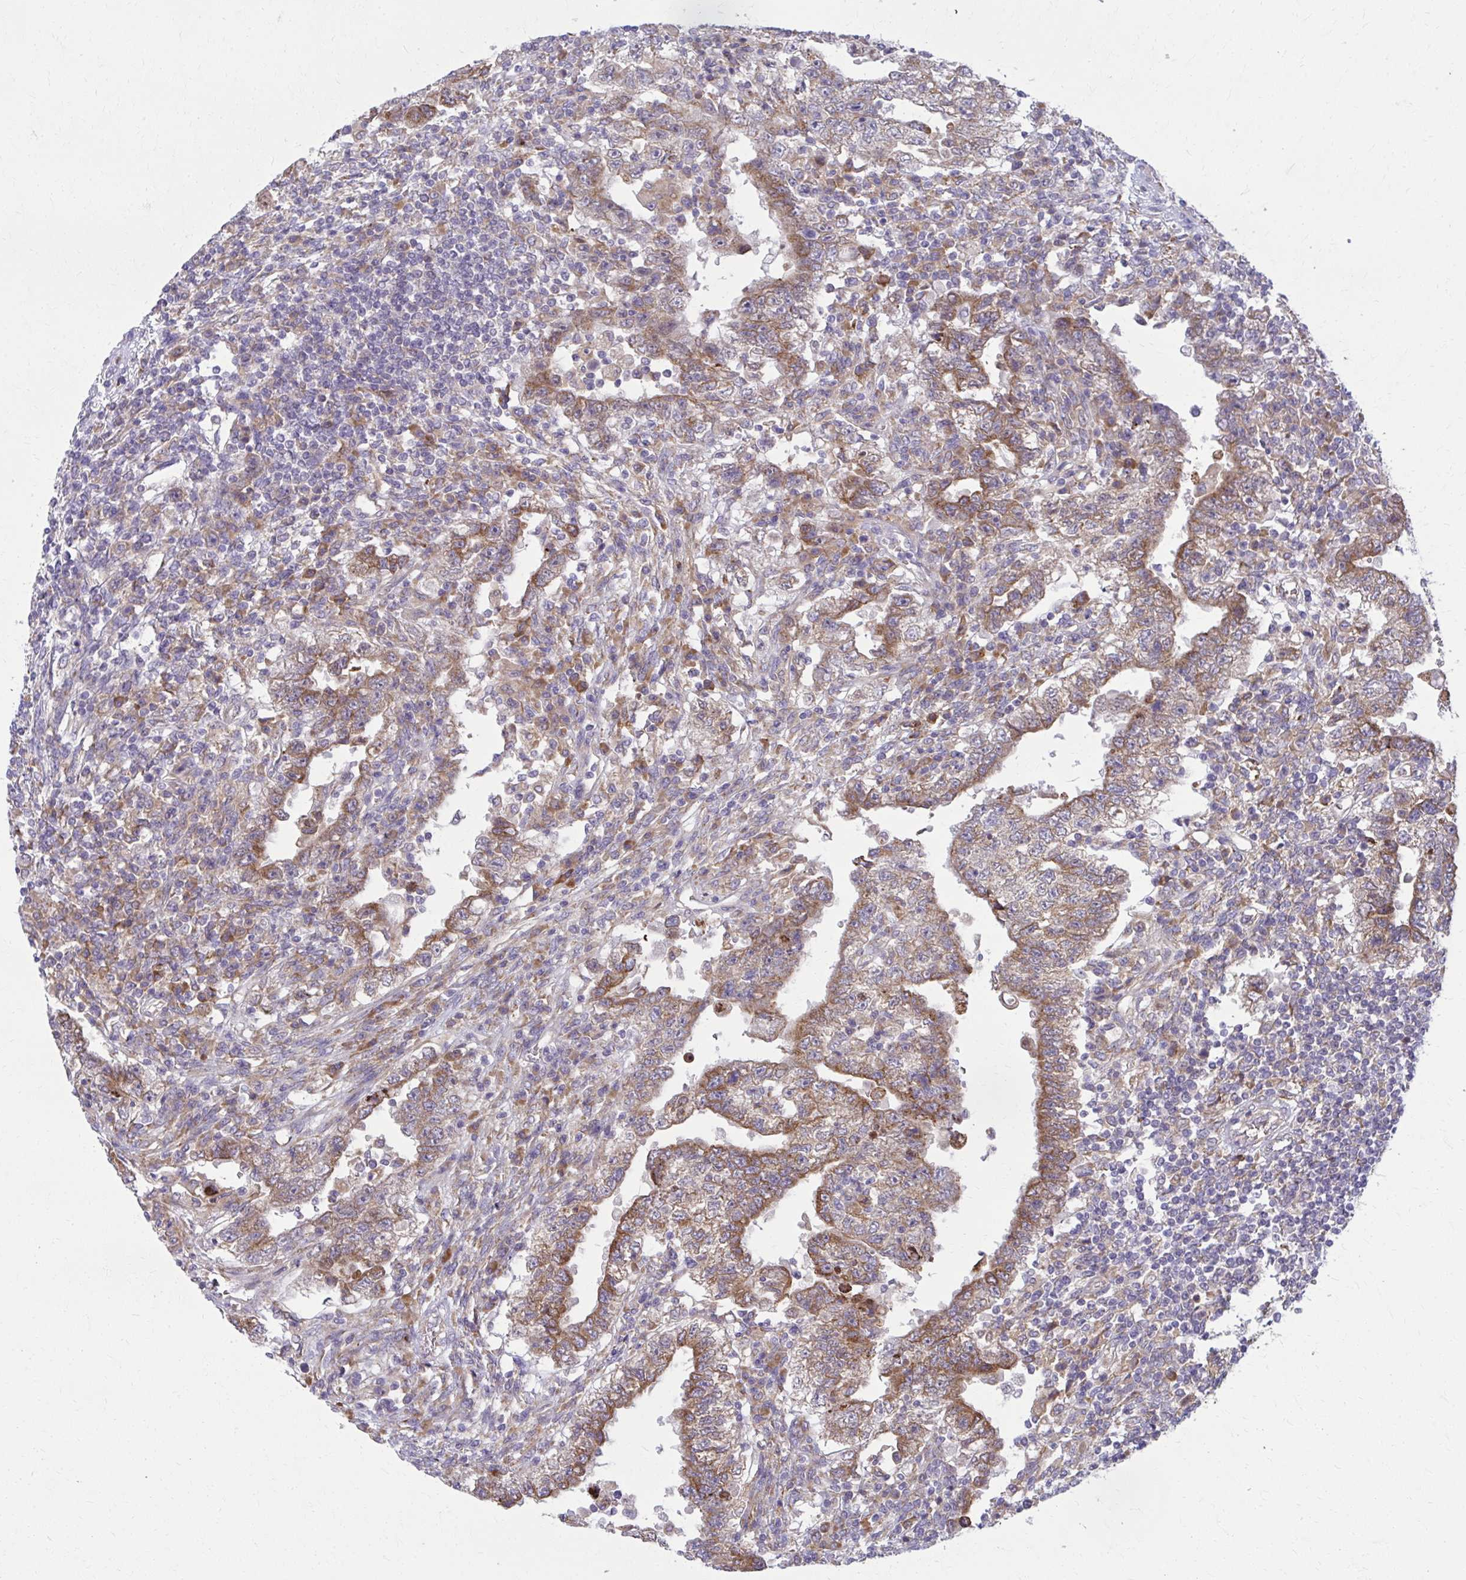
{"staining": {"intensity": "moderate", "quantity": ">75%", "location": "cytoplasmic/membranous"}, "tissue": "testis cancer", "cell_type": "Tumor cells", "image_type": "cancer", "snomed": [{"axis": "morphology", "description": "Carcinoma, Embryonal, NOS"}, {"axis": "topography", "description": "Testis"}], "caption": "Moderate cytoplasmic/membranous positivity is seen in approximately >75% of tumor cells in embryonal carcinoma (testis). Nuclei are stained in blue.", "gene": "CEMP1", "patient": {"sex": "male", "age": 26}}